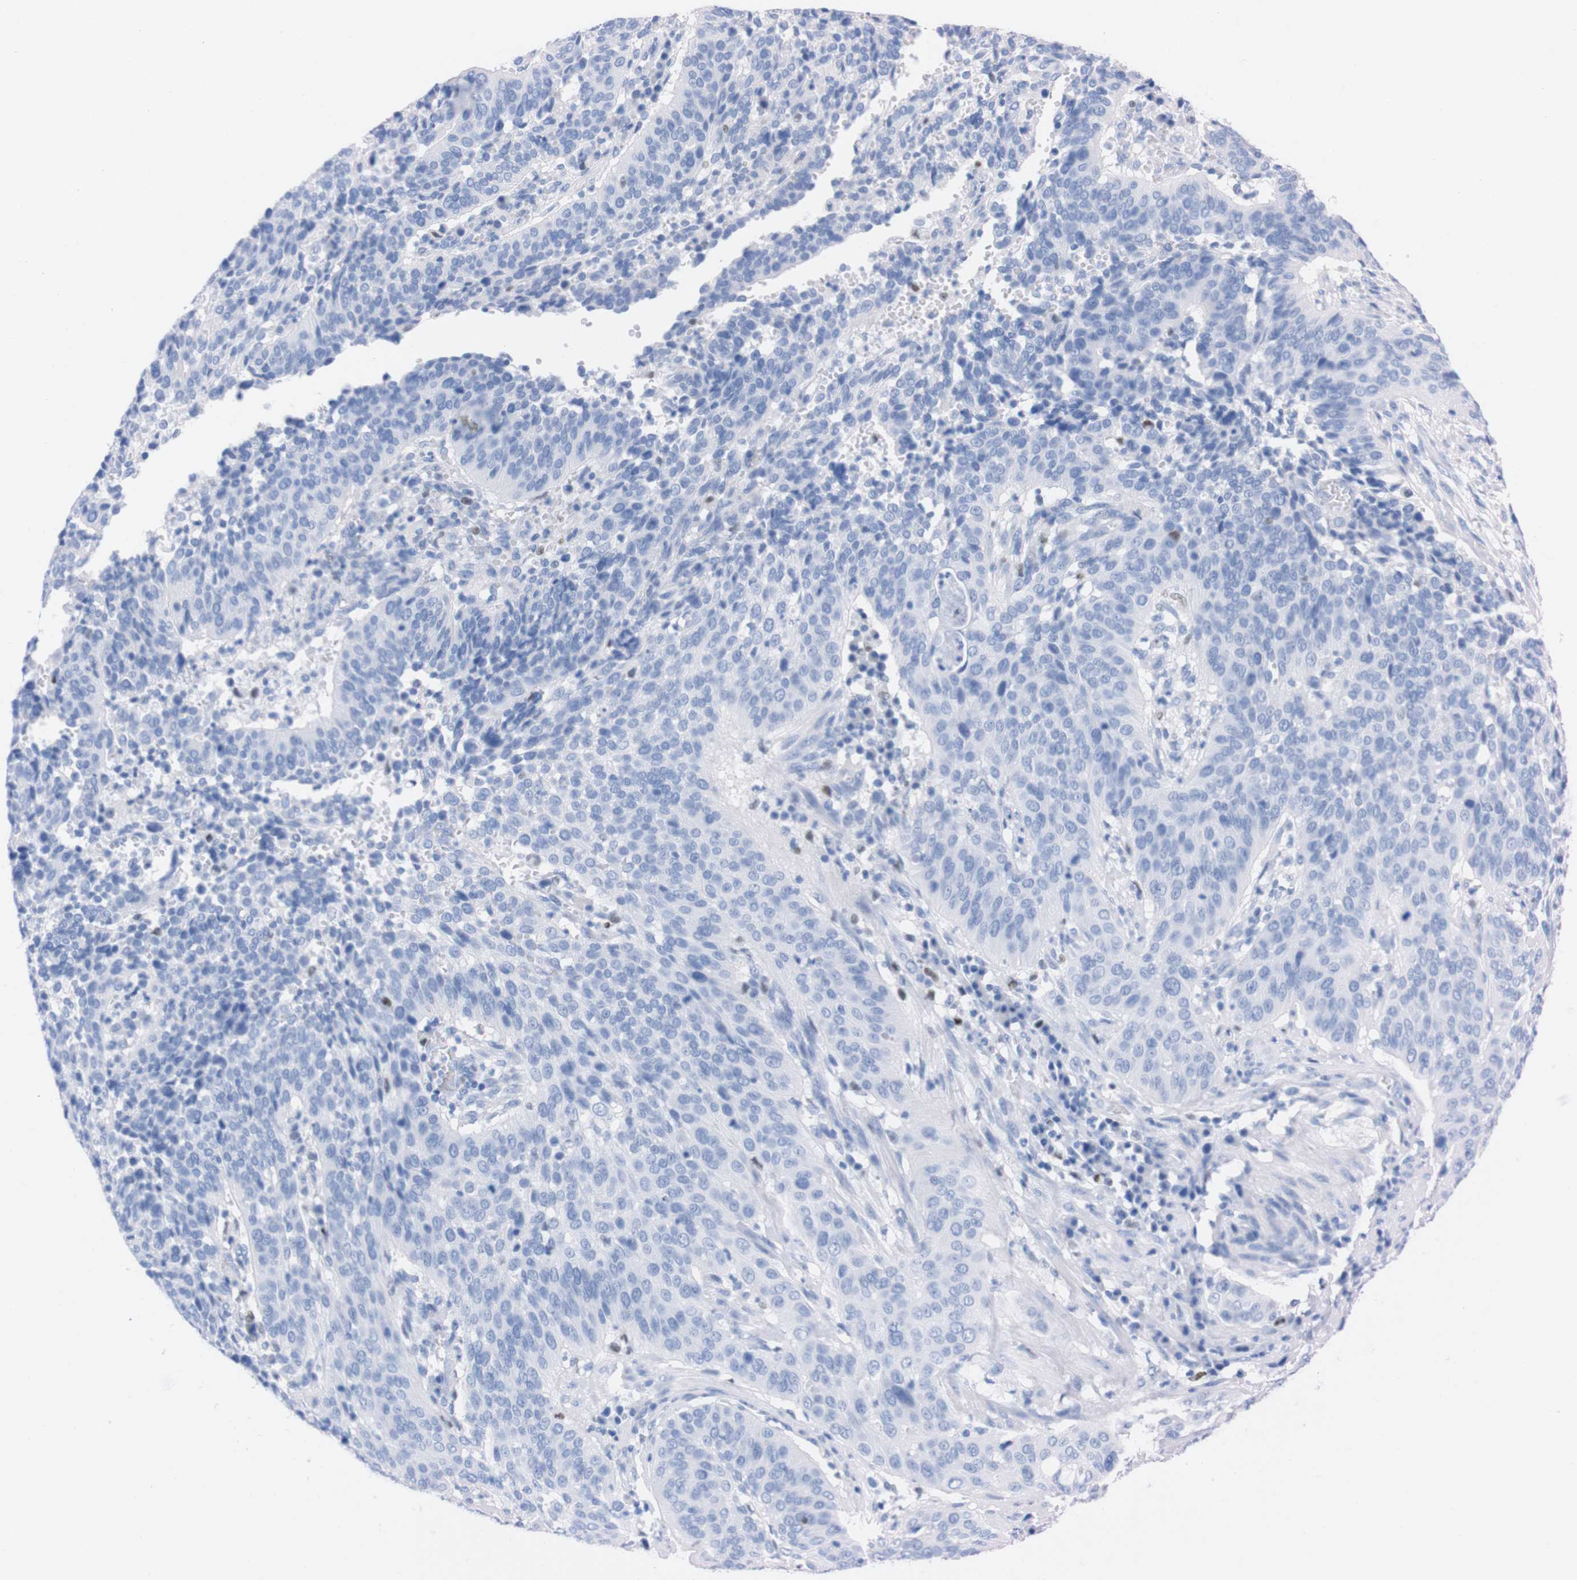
{"staining": {"intensity": "negative", "quantity": "none", "location": "none"}, "tissue": "cervical cancer", "cell_type": "Tumor cells", "image_type": "cancer", "snomed": [{"axis": "morphology", "description": "Normal tissue, NOS"}, {"axis": "morphology", "description": "Squamous cell carcinoma, NOS"}, {"axis": "topography", "description": "Cervix"}], "caption": "A photomicrograph of human squamous cell carcinoma (cervical) is negative for staining in tumor cells.", "gene": "P2RY12", "patient": {"sex": "female", "age": 39}}